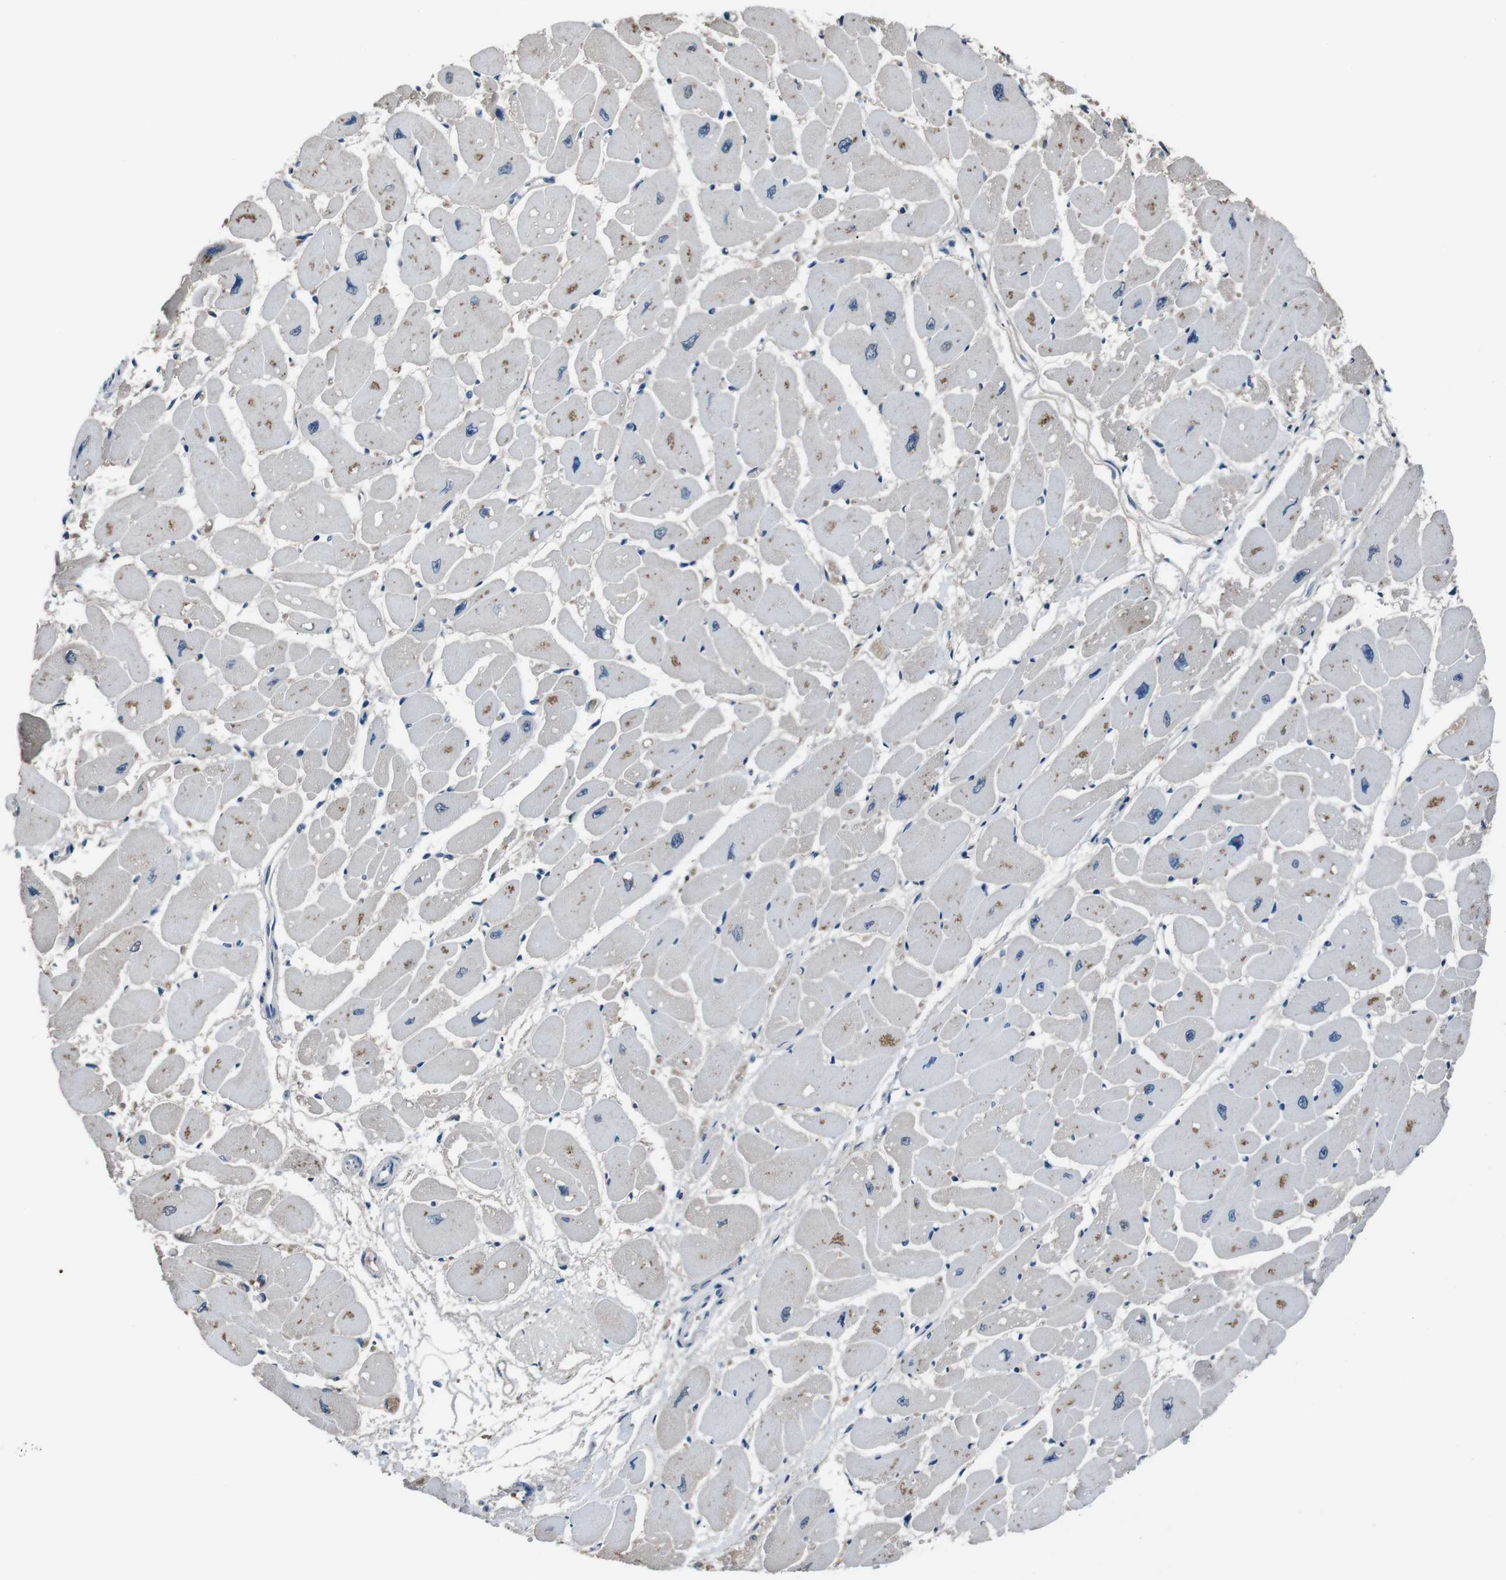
{"staining": {"intensity": "moderate", "quantity": "<25%", "location": "cytoplasmic/membranous"}, "tissue": "heart muscle", "cell_type": "Cardiomyocytes", "image_type": "normal", "snomed": [{"axis": "morphology", "description": "Normal tissue, NOS"}, {"axis": "topography", "description": "Heart"}], "caption": "Immunohistochemical staining of normal human heart muscle displays low levels of moderate cytoplasmic/membranous expression in about <25% of cardiomyocytes. The staining was performed using DAB (3,3'-diaminobenzidine) to visualize the protein expression in brown, while the nuclei were stained in blue with hematoxylin (Magnification: 20x).", "gene": "LEP", "patient": {"sex": "female", "age": 54}}